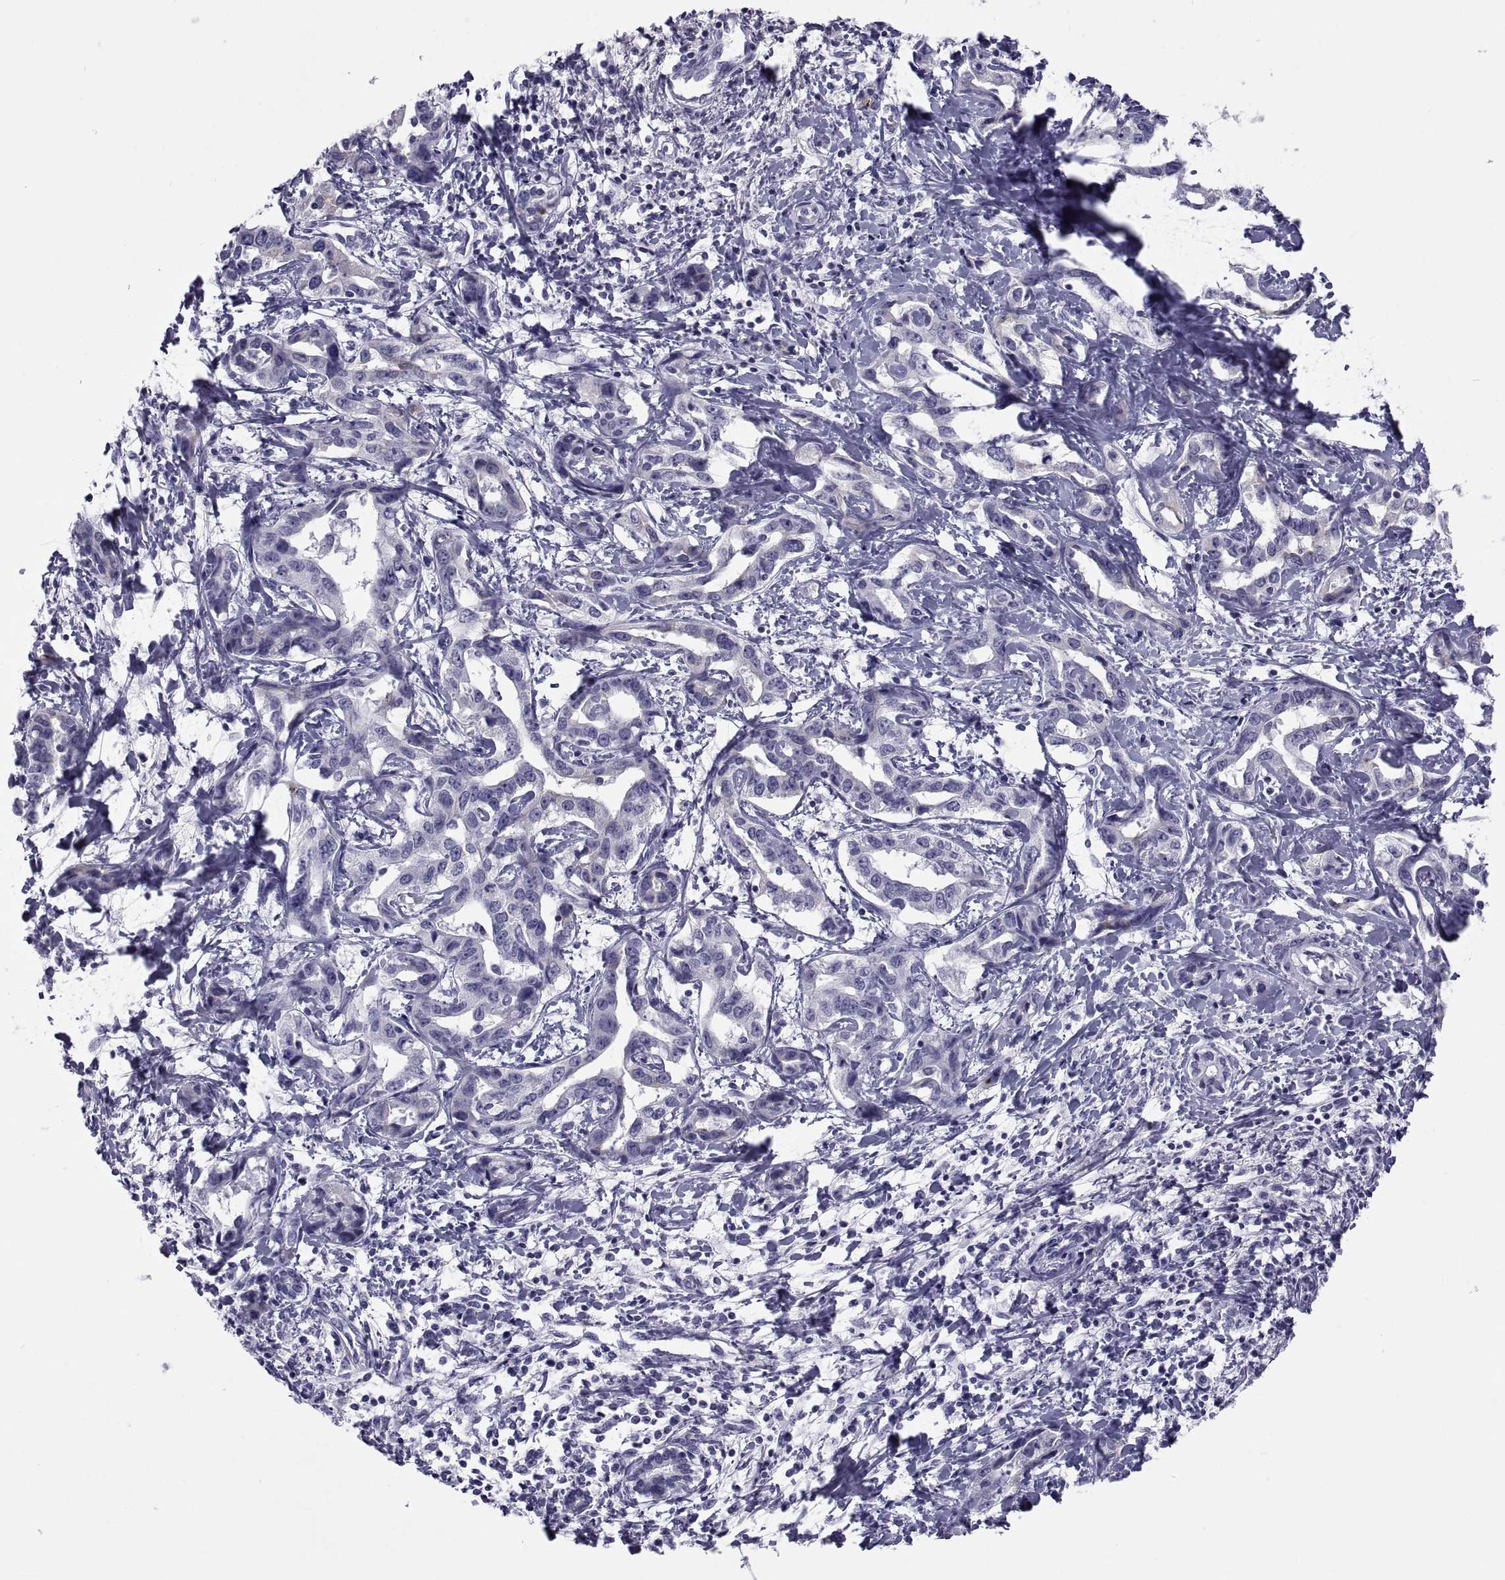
{"staining": {"intensity": "negative", "quantity": "none", "location": "none"}, "tissue": "liver cancer", "cell_type": "Tumor cells", "image_type": "cancer", "snomed": [{"axis": "morphology", "description": "Cholangiocarcinoma"}, {"axis": "topography", "description": "Liver"}], "caption": "A photomicrograph of liver cholangiocarcinoma stained for a protein shows no brown staining in tumor cells. The staining was performed using DAB (3,3'-diaminobenzidine) to visualize the protein expression in brown, while the nuclei were stained in blue with hematoxylin (Magnification: 20x).", "gene": "NPTX2", "patient": {"sex": "male", "age": 59}}